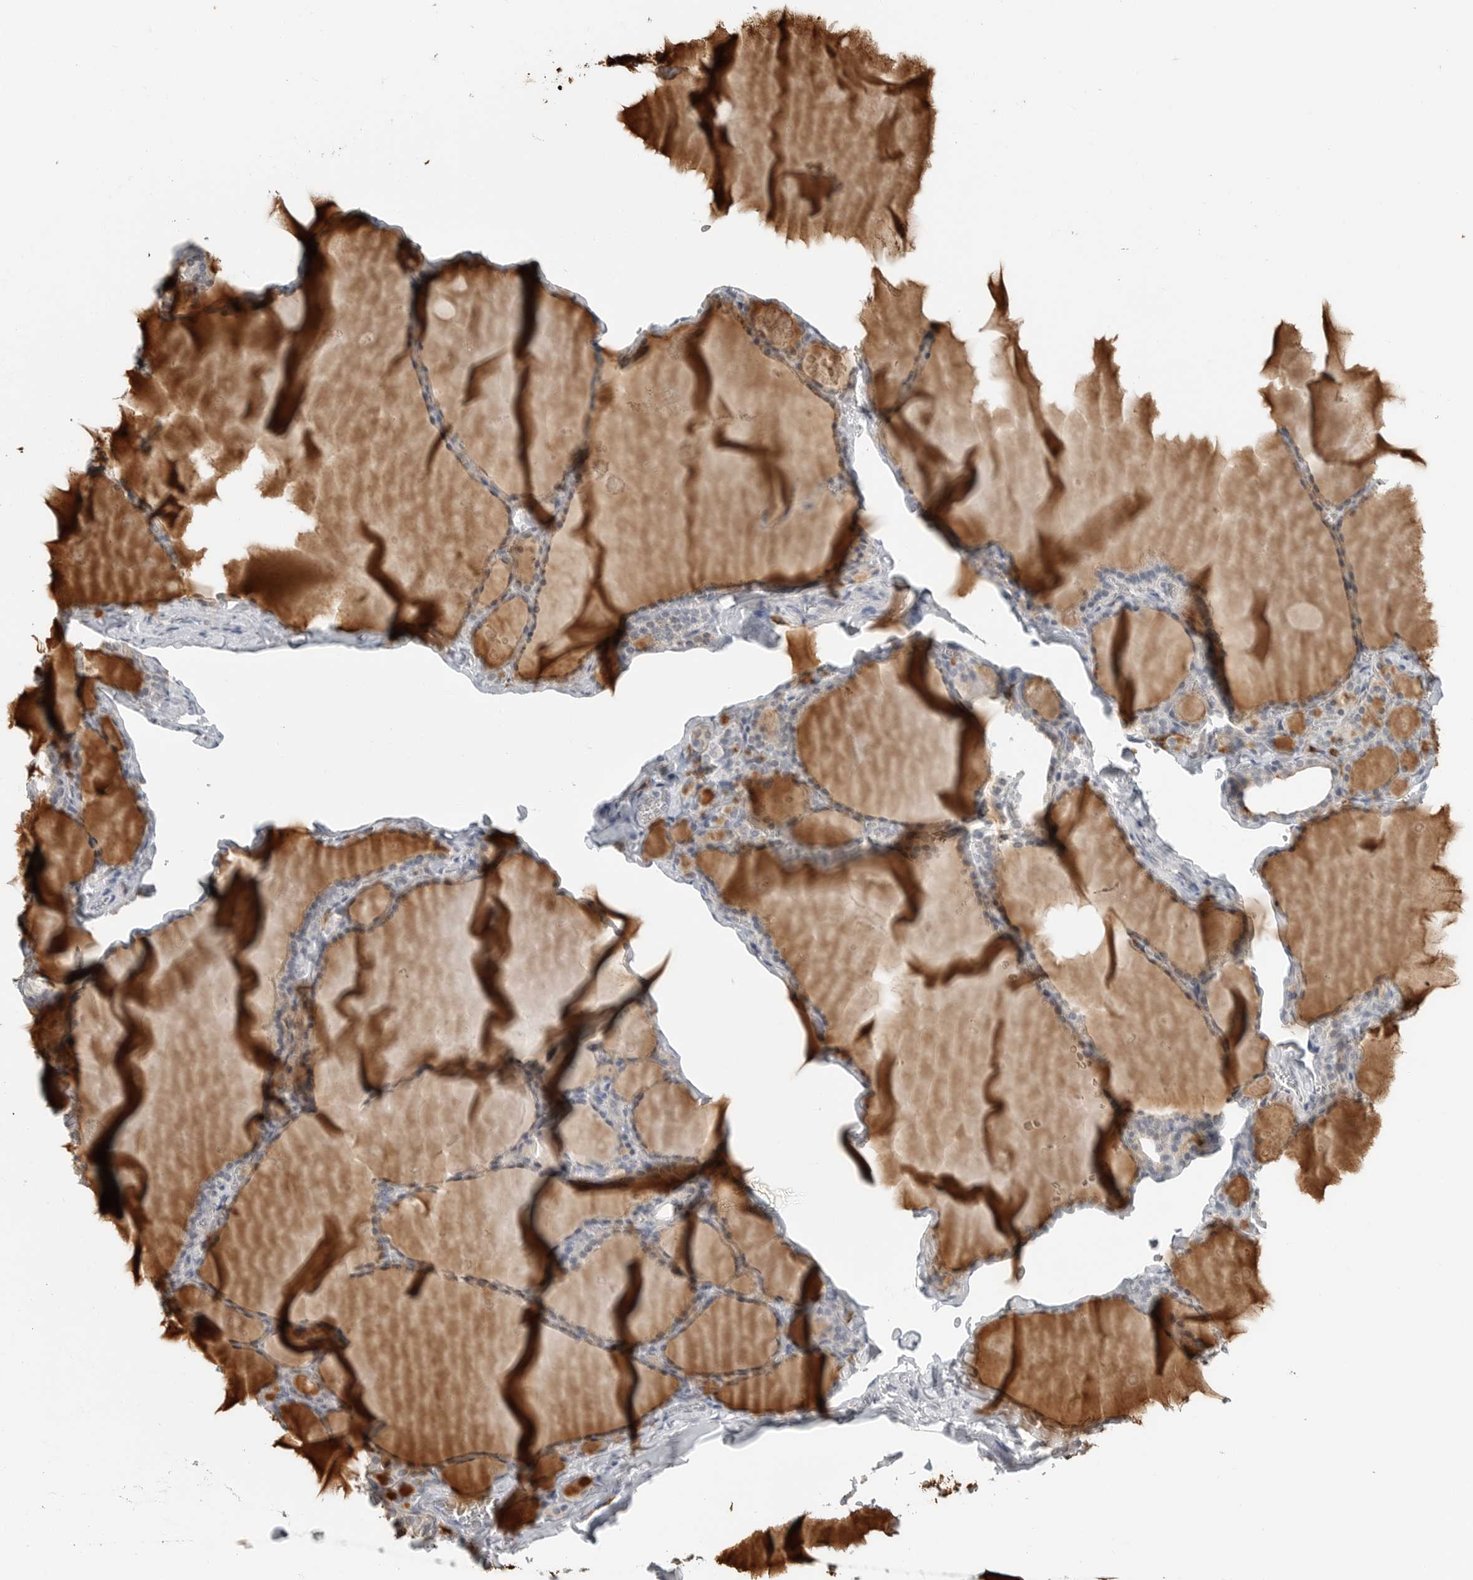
{"staining": {"intensity": "weak", "quantity": "25%-75%", "location": "cytoplasmic/membranous"}, "tissue": "thyroid gland", "cell_type": "Glandular cells", "image_type": "normal", "snomed": [{"axis": "morphology", "description": "Normal tissue, NOS"}, {"axis": "topography", "description": "Thyroid gland"}], "caption": "Brown immunohistochemical staining in benign human thyroid gland exhibits weak cytoplasmic/membranous positivity in approximately 25%-75% of glandular cells.", "gene": "IL12RB2", "patient": {"sex": "male", "age": 56}}